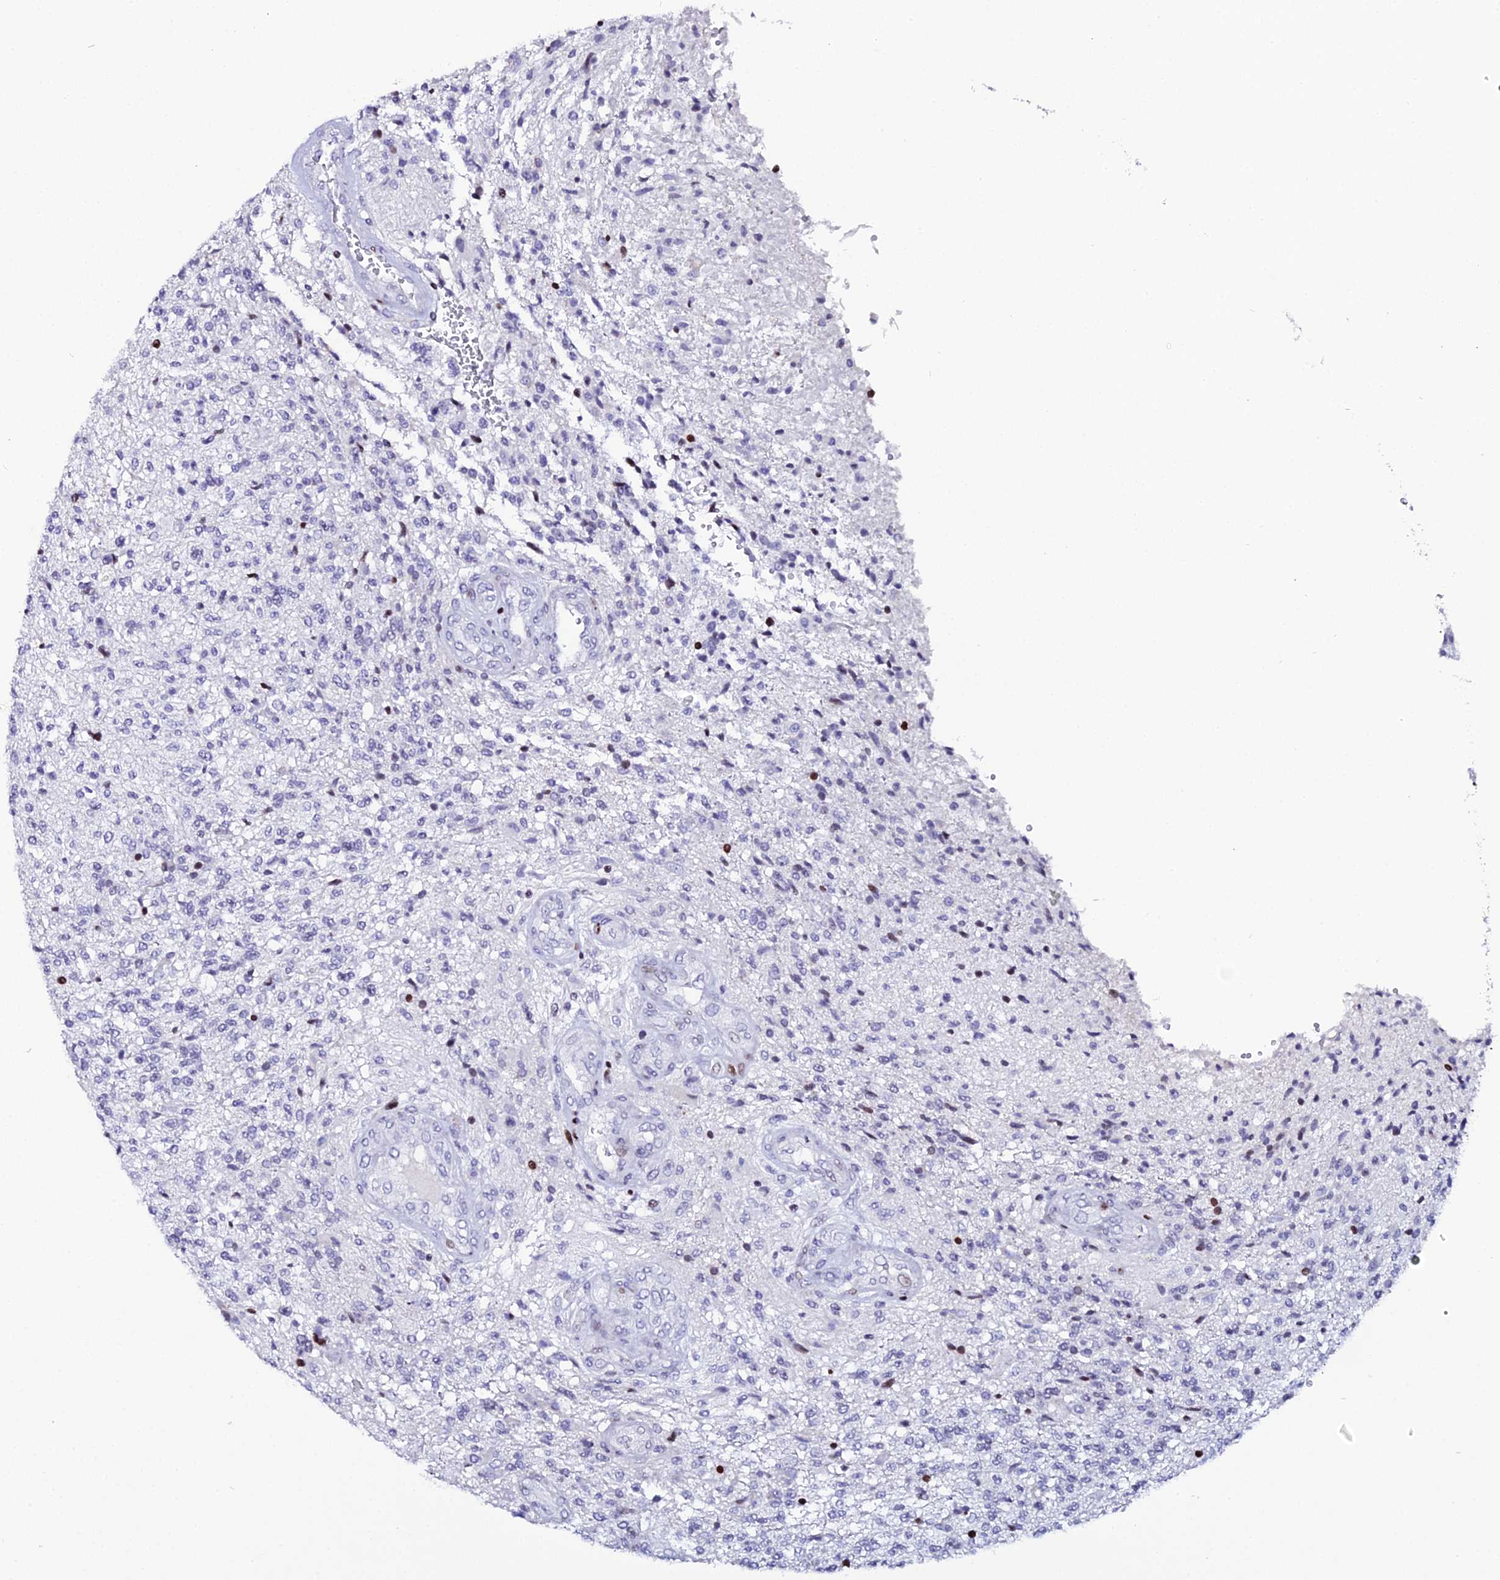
{"staining": {"intensity": "negative", "quantity": "none", "location": "none"}, "tissue": "glioma", "cell_type": "Tumor cells", "image_type": "cancer", "snomed": [{"axis": "morphology", "description": "Glioma, malignant, High grade"}, {"axis": "topography", "description": "Brain"}], "caption": "Tumor cells show no significant protein staining in malignant glioma (high-grade).", "gene": "MYNN", "patient": {"sex": "male", "age": 56}}